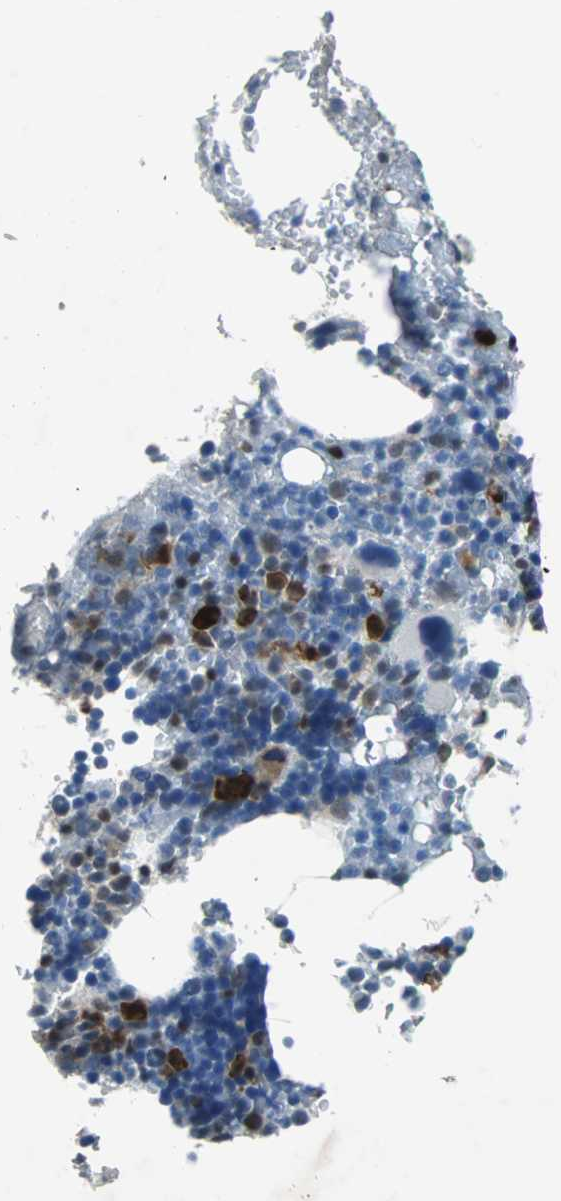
{"staining": {"intensity": "strong", "quantity": "<25%", "location": "nuclear"}, "tissue": "bone marrow", "cell_type": "Hematopoietic cells", "image_type": "normal", "snomed": [{"axis": "morphology", "description": "Normal tissue, NOS"}, {"axis": "topography", "description": "Bone marrow"}], "caption": "IHC histopathology image of unremarkable human bone marrow stained for a protein (brown), which displays medium levels of strong nuclear expression in about <25% of hematopoietic cells.", "gene": "USP28", "patient": {"sex": "female", "age": 66}}